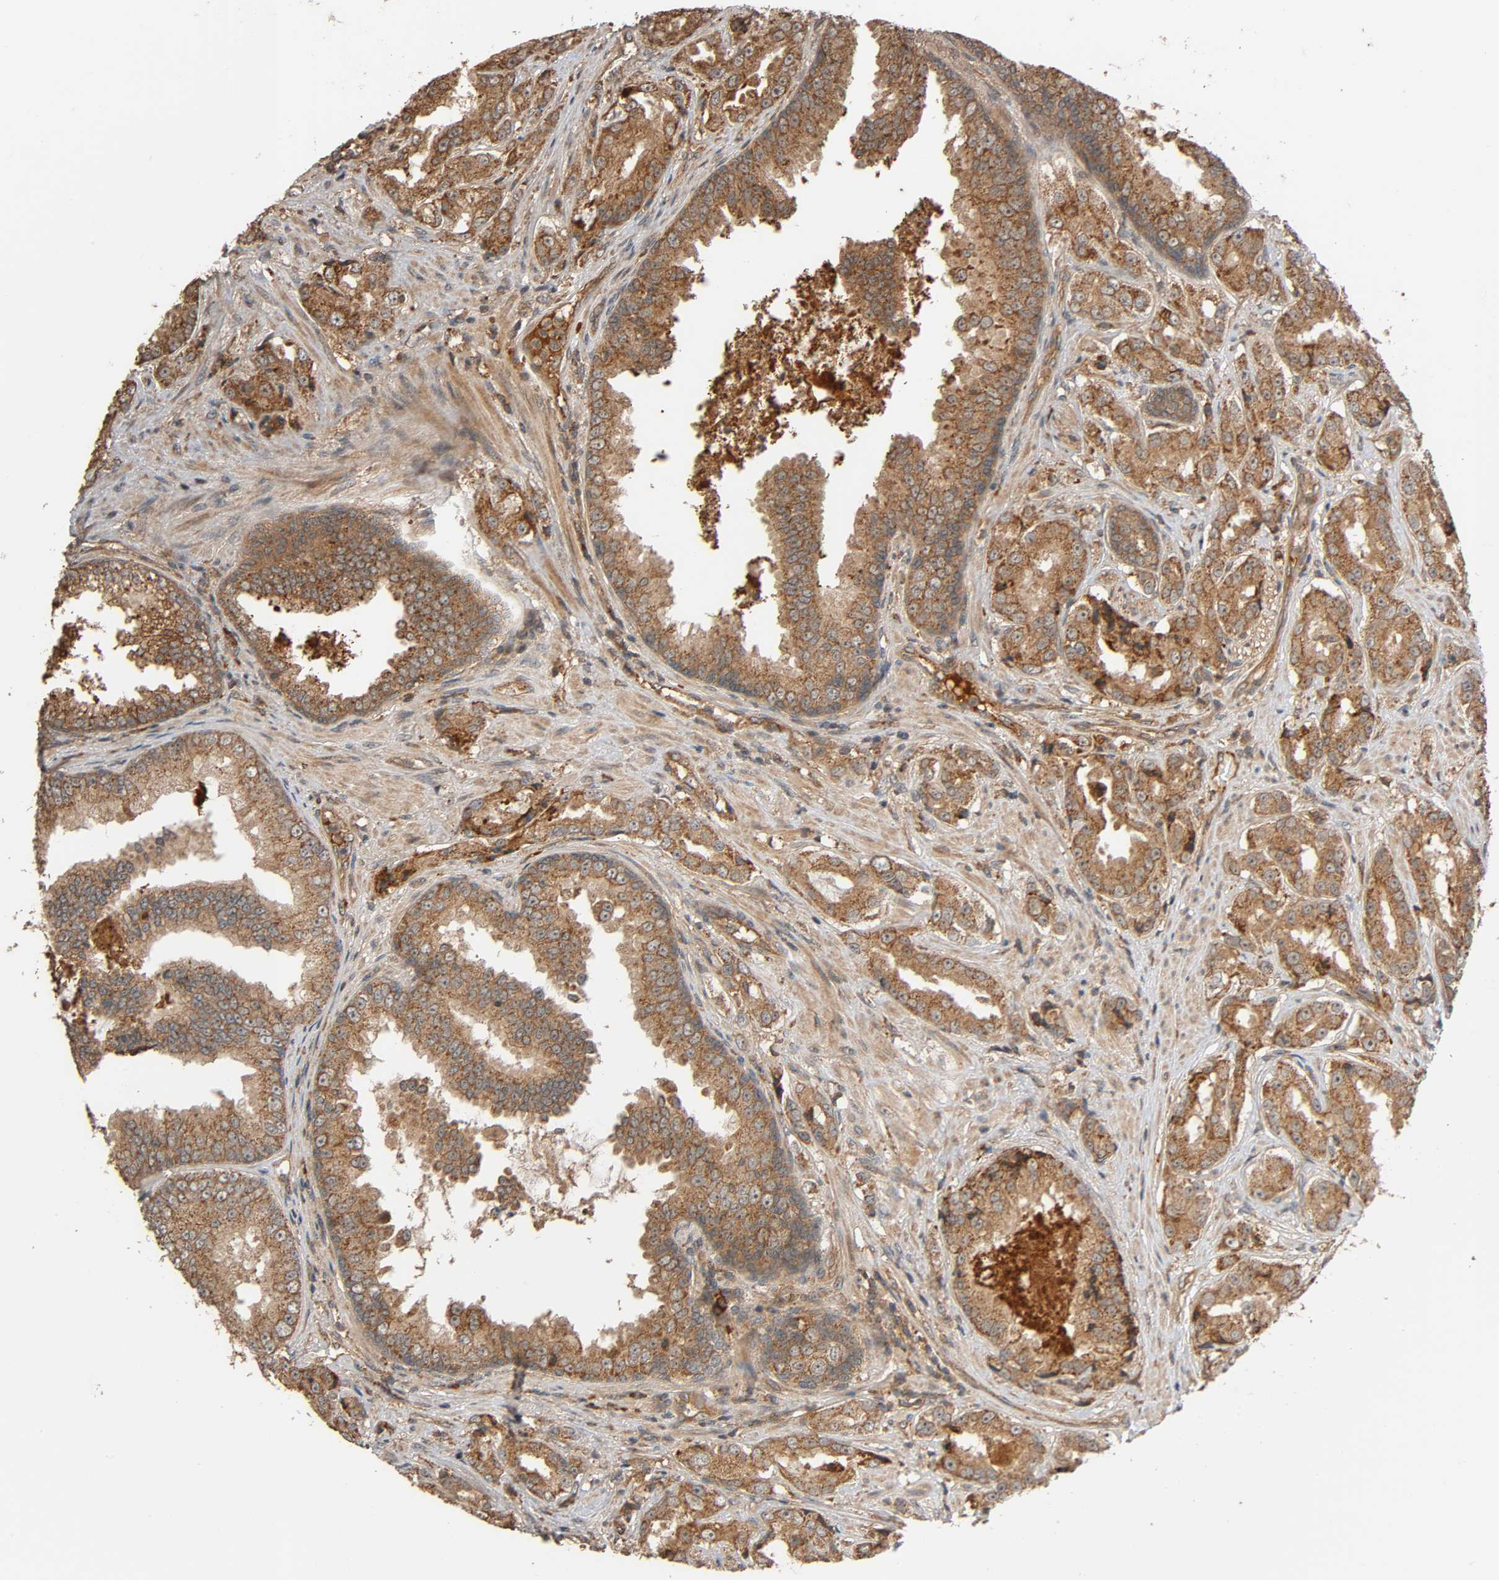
{"staining": {"intensity": "strong", "quantity": ">75%", "location": "cytoplasmic/membranous"}, "tissue": "prostate cancer", "cell_type": "Tumor cells", "image_type": "cancer", "snomed": [{"axis": "morphology", "description": "Adenocarcinoma, High grade"}, {"axis": "topography", "description": "Prostate"}], "caption": "Immunohistochemical staining of human prostate high-grade adenocarcinoma reveals high levels of strong cytoplasmic/membranous positivity in approximately >75% of tumor cells. (Stains: DAB (3,3'-diaminobenzidine) in brown, nuclei in blue, Microscopy: brightfield microscopy at high magnification).", "gene": "MAP3K8", "patient": {"sex": "male", "age": 73}}